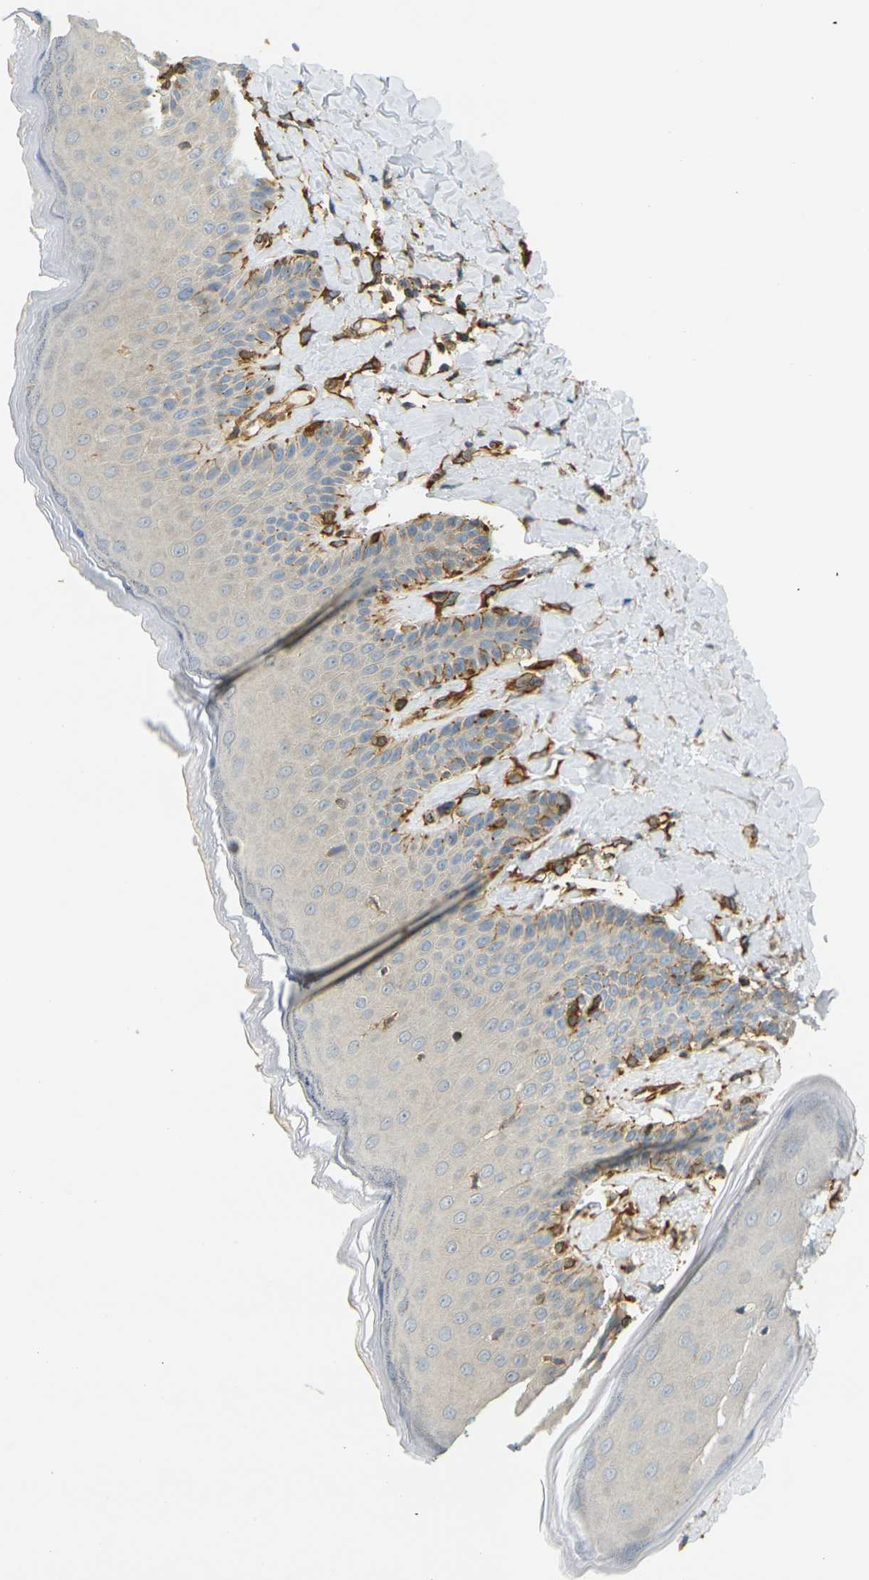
{"staining": {"intensity": "moderate", "quantity": "<25%", "location": "cytoplasmic/membranous"}, "tissue": "skin", "cell_type": "Epidermal cells", "image_type": "normal", "snomed": [{"axis": "morphology", "description": "Normal tissue, NOS"}, {"axis": "topography", "description": "Anal"}], "caption": "Immunohistochemical staining of benign human skin demonstrates moderate cytoplasmic/membranous protein positivity in about <25% of epidermal cells.", "gene": "CYTH3", "patient": {"sex": "male", "age": 69}}